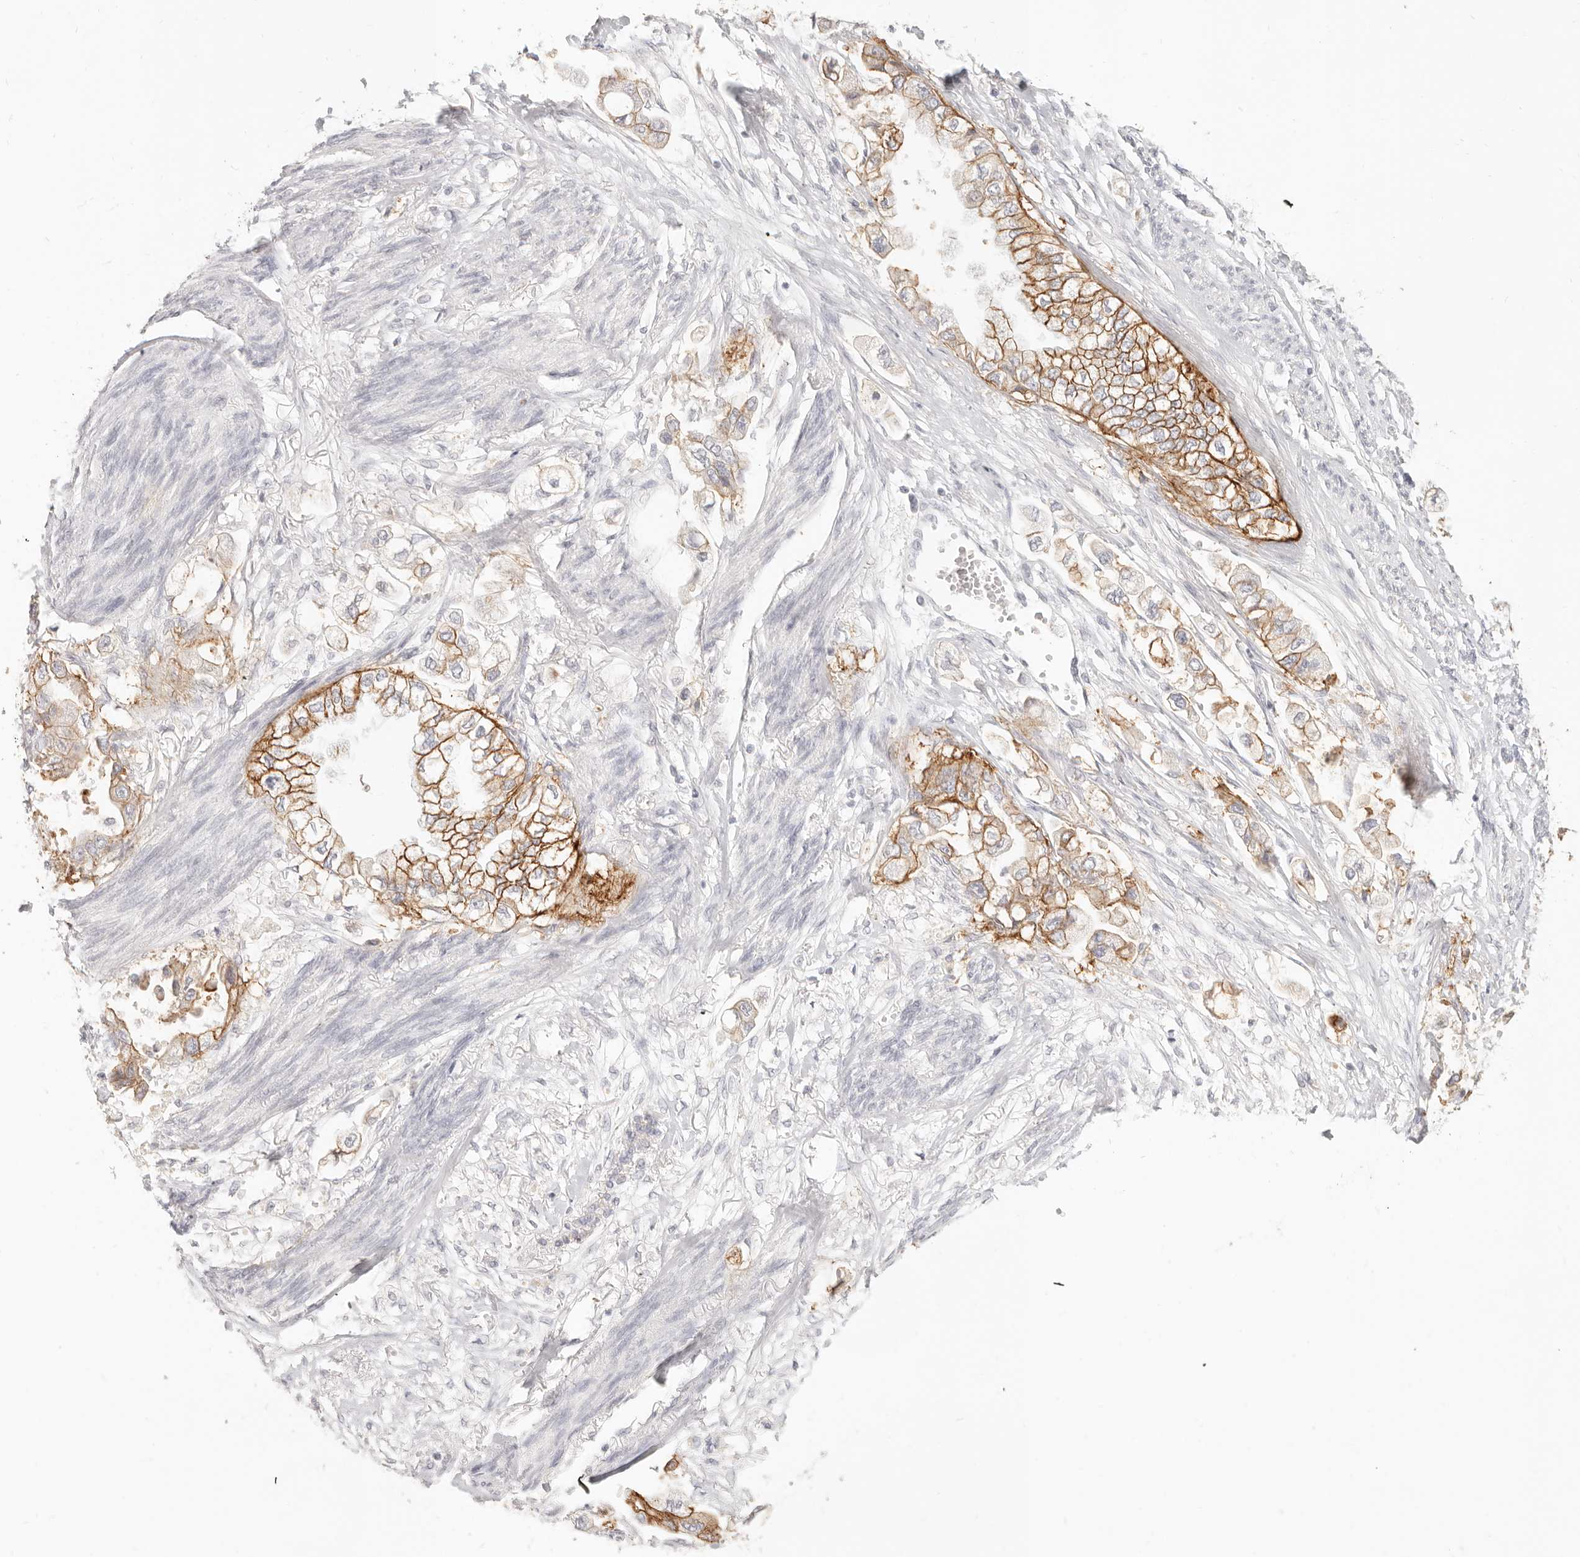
{"staining": {"intensity": "moderate", "quantity": ">75%", "location": "cytoplasmic/membranous"}, "tissue": "stomach cancer", "cell_type": "Tumor cells", "image_type": "cancer", "snomed": [{"axis": "morphology", "description": "Adenocarcinoma, NOS"}, {"axis": "topography", "description": "Stomach"}], "caption": "Stomach cancer stained with a protein marker exhibits moderate staining in tumor cells.", "gene": "EPCAM", "patient": {"sex": "male", "age": 62}}